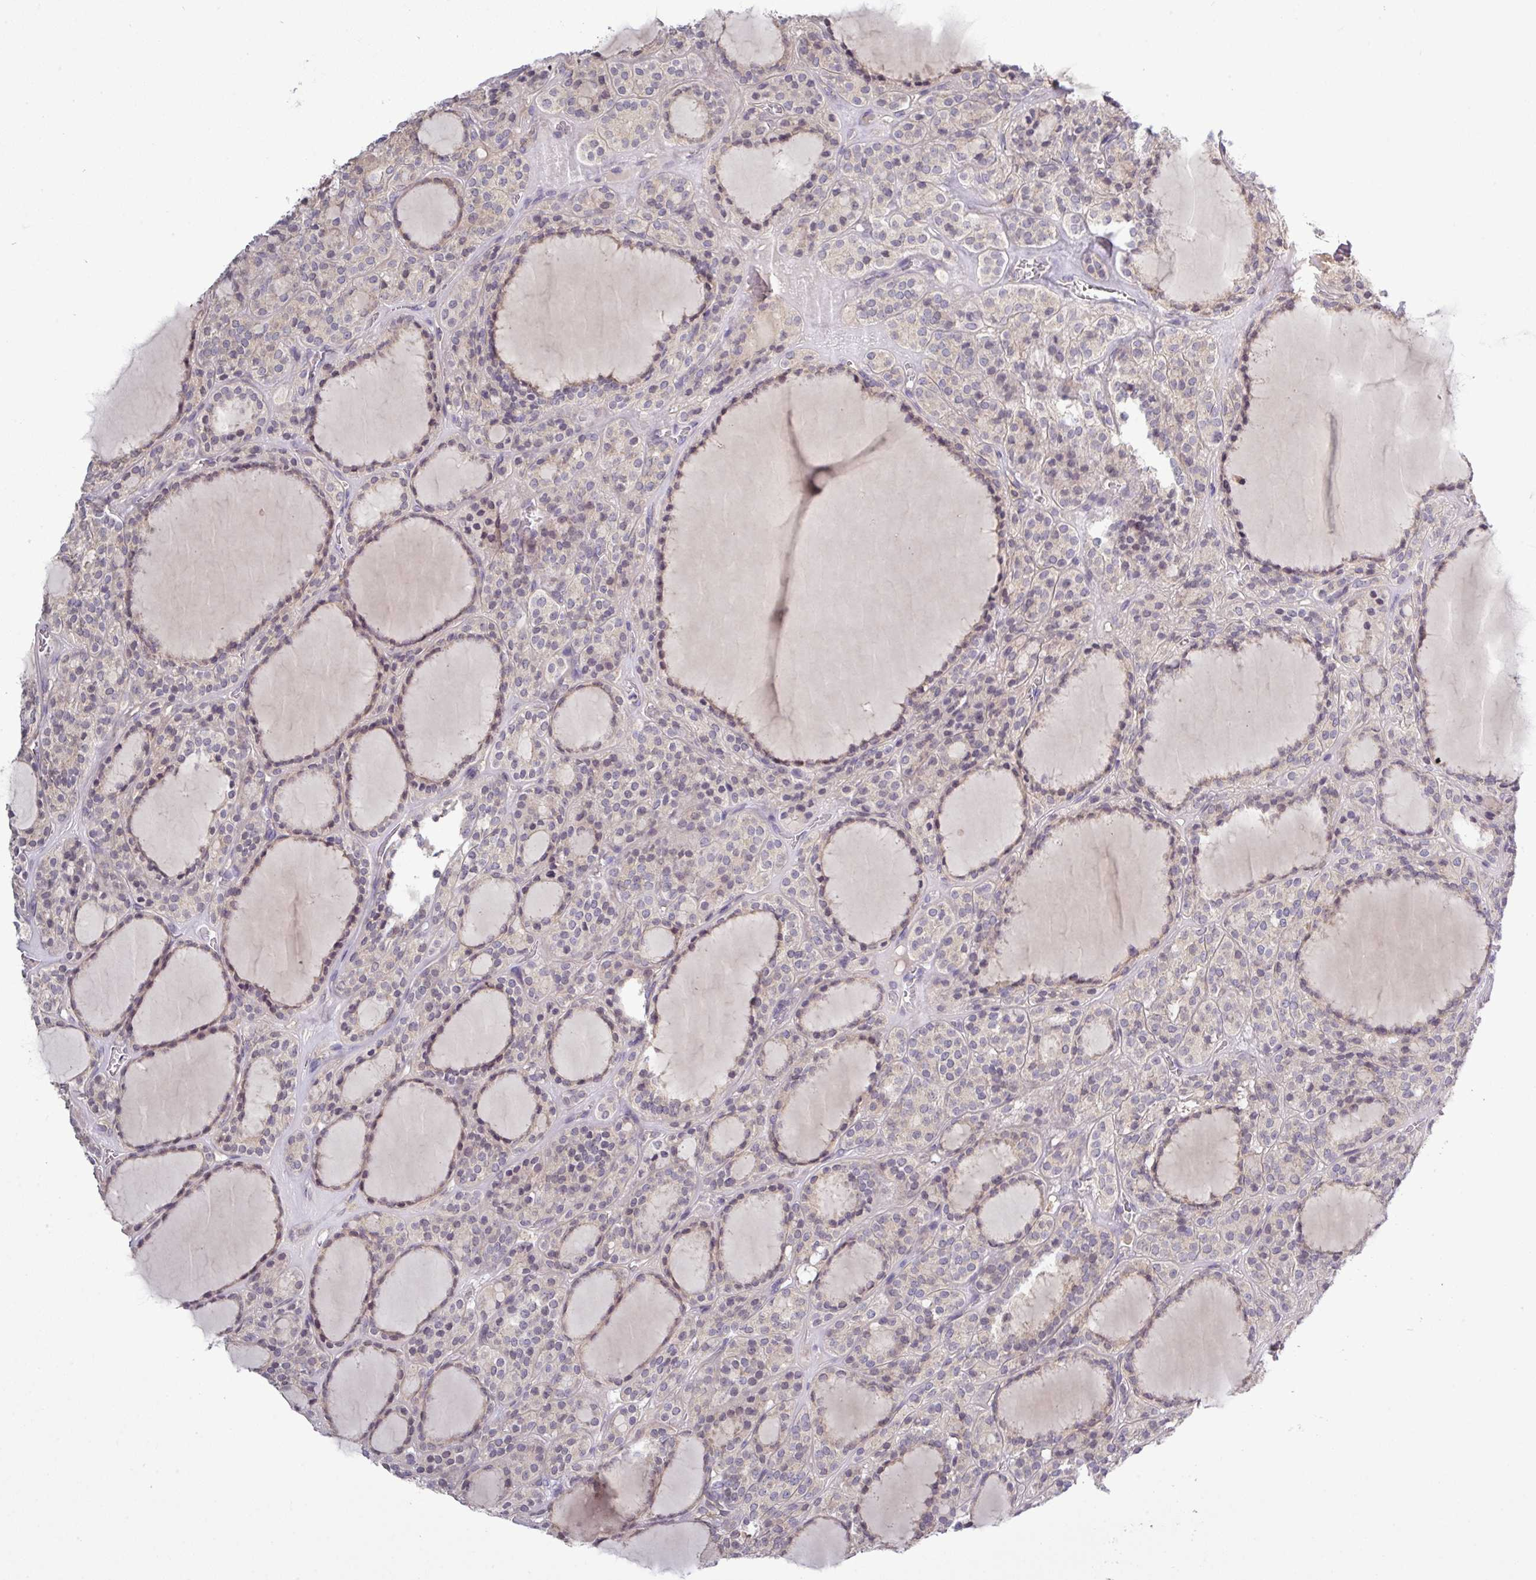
{"staining": {"intensity": "negative", "quantity": "none", "location": "none"}, "tissue": "thyroid cancer", "cell_type": "Tumor cells", "image_type": "cancer", "snomed": [{"axis": "morphology", "description": "Follicular adenoma carcinoma, NOS"}, {"axis": "topography", "description": "Thyroid gland"}], "caption": "DAB immunohistochemical staining of human thyroid cancer (follicular adenoma carcinoma) displays no significant positivity in tumor cells.", "gene": "TMEM62", "patient": {"sex": "female", "age": 63}}